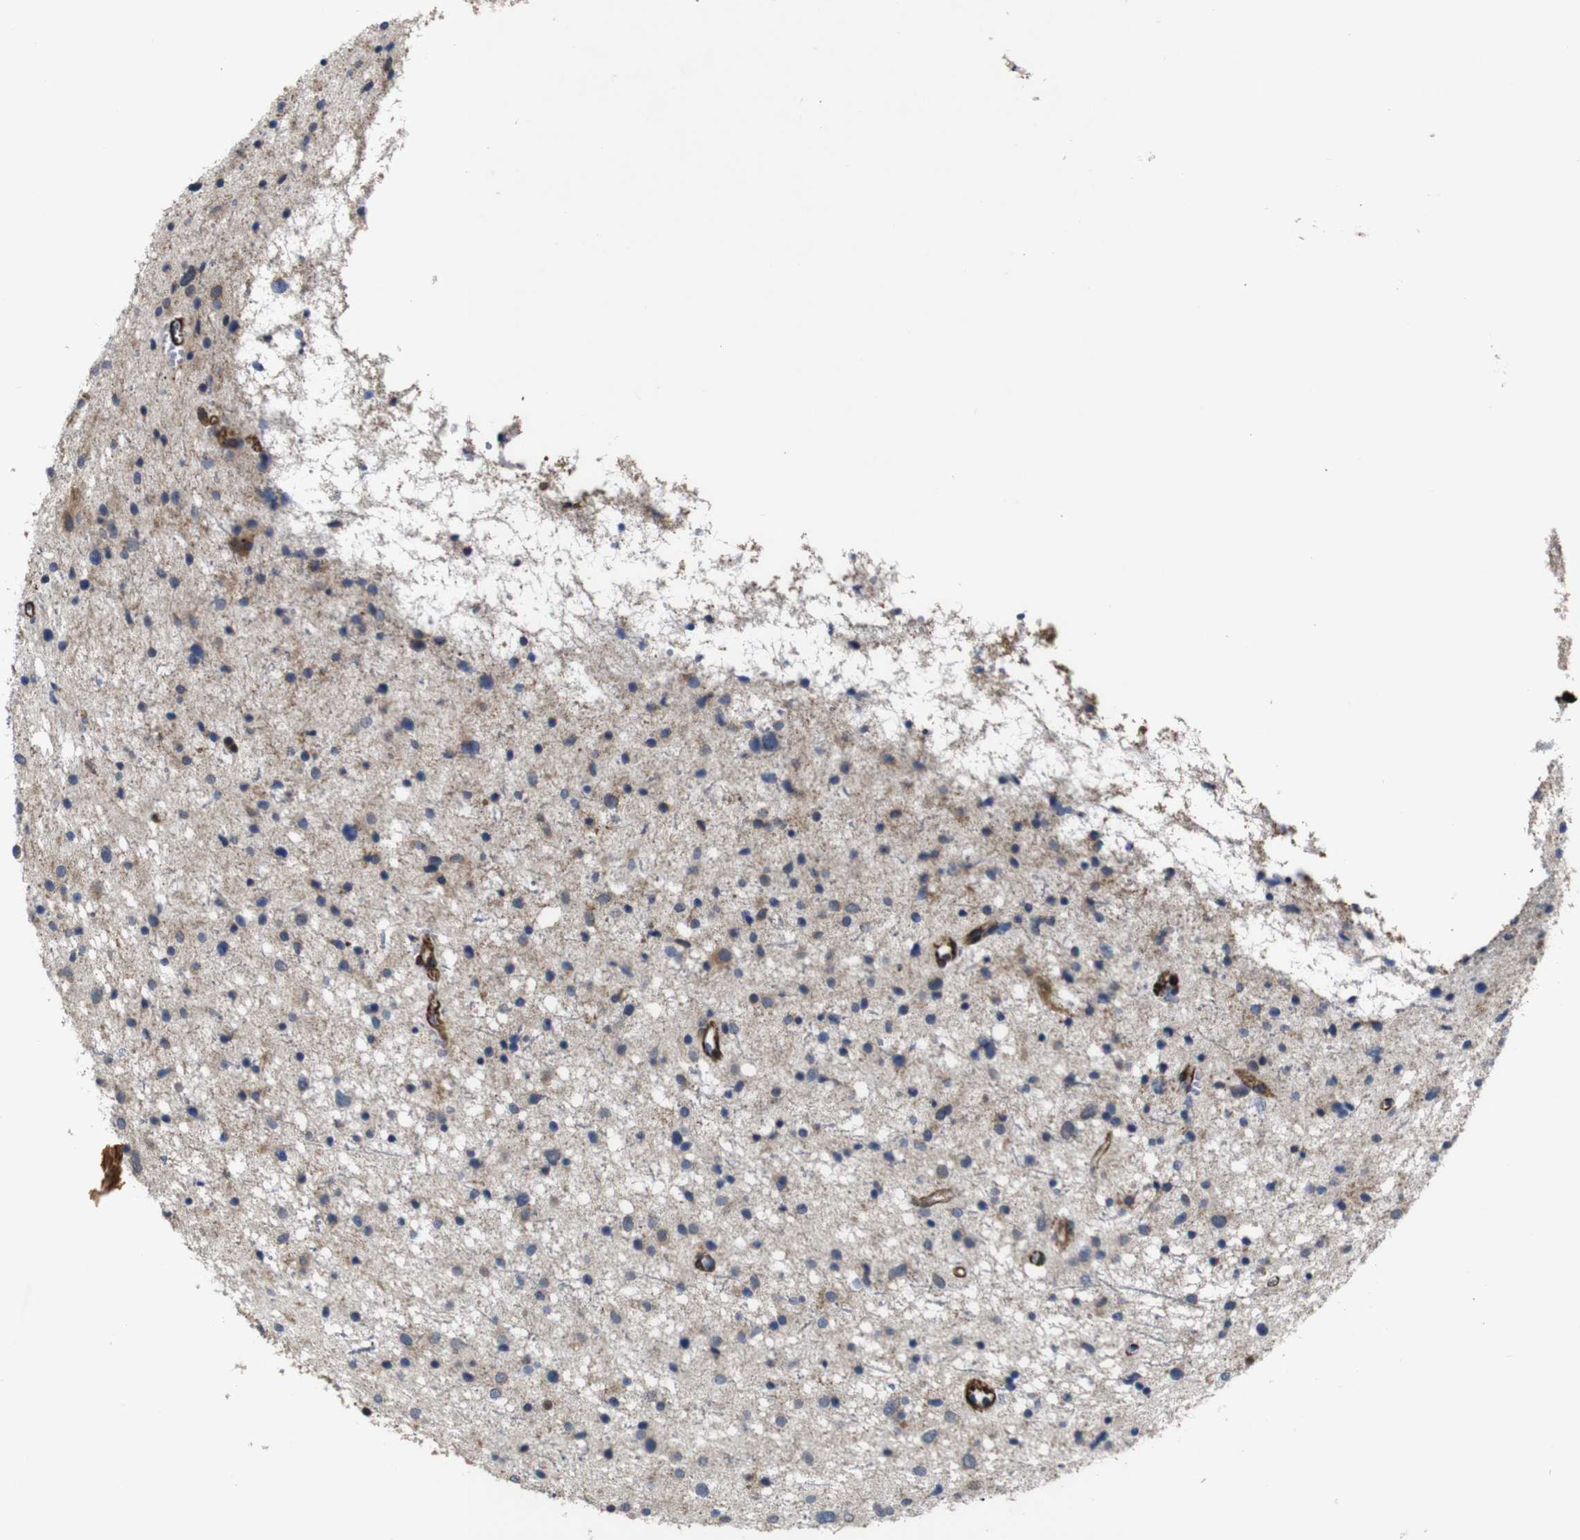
{"staining": {"intensity": "weak", "quantity": "<25%", "location": "cytoplasmic/membranous"}, "tissue": "glioma", "cell_type": "Tumor cells", "image_type": "cancer", "snomed": [{"axis": "morphology", "description": "Glioma, malignant, Low grade"}, {"axis": "topography", "description": "Brain"}], "caption": "There is no significant expression in tumor cells of glioma.", "gene": "GGT7", "patient": {"sex": "female", "age": 37}}